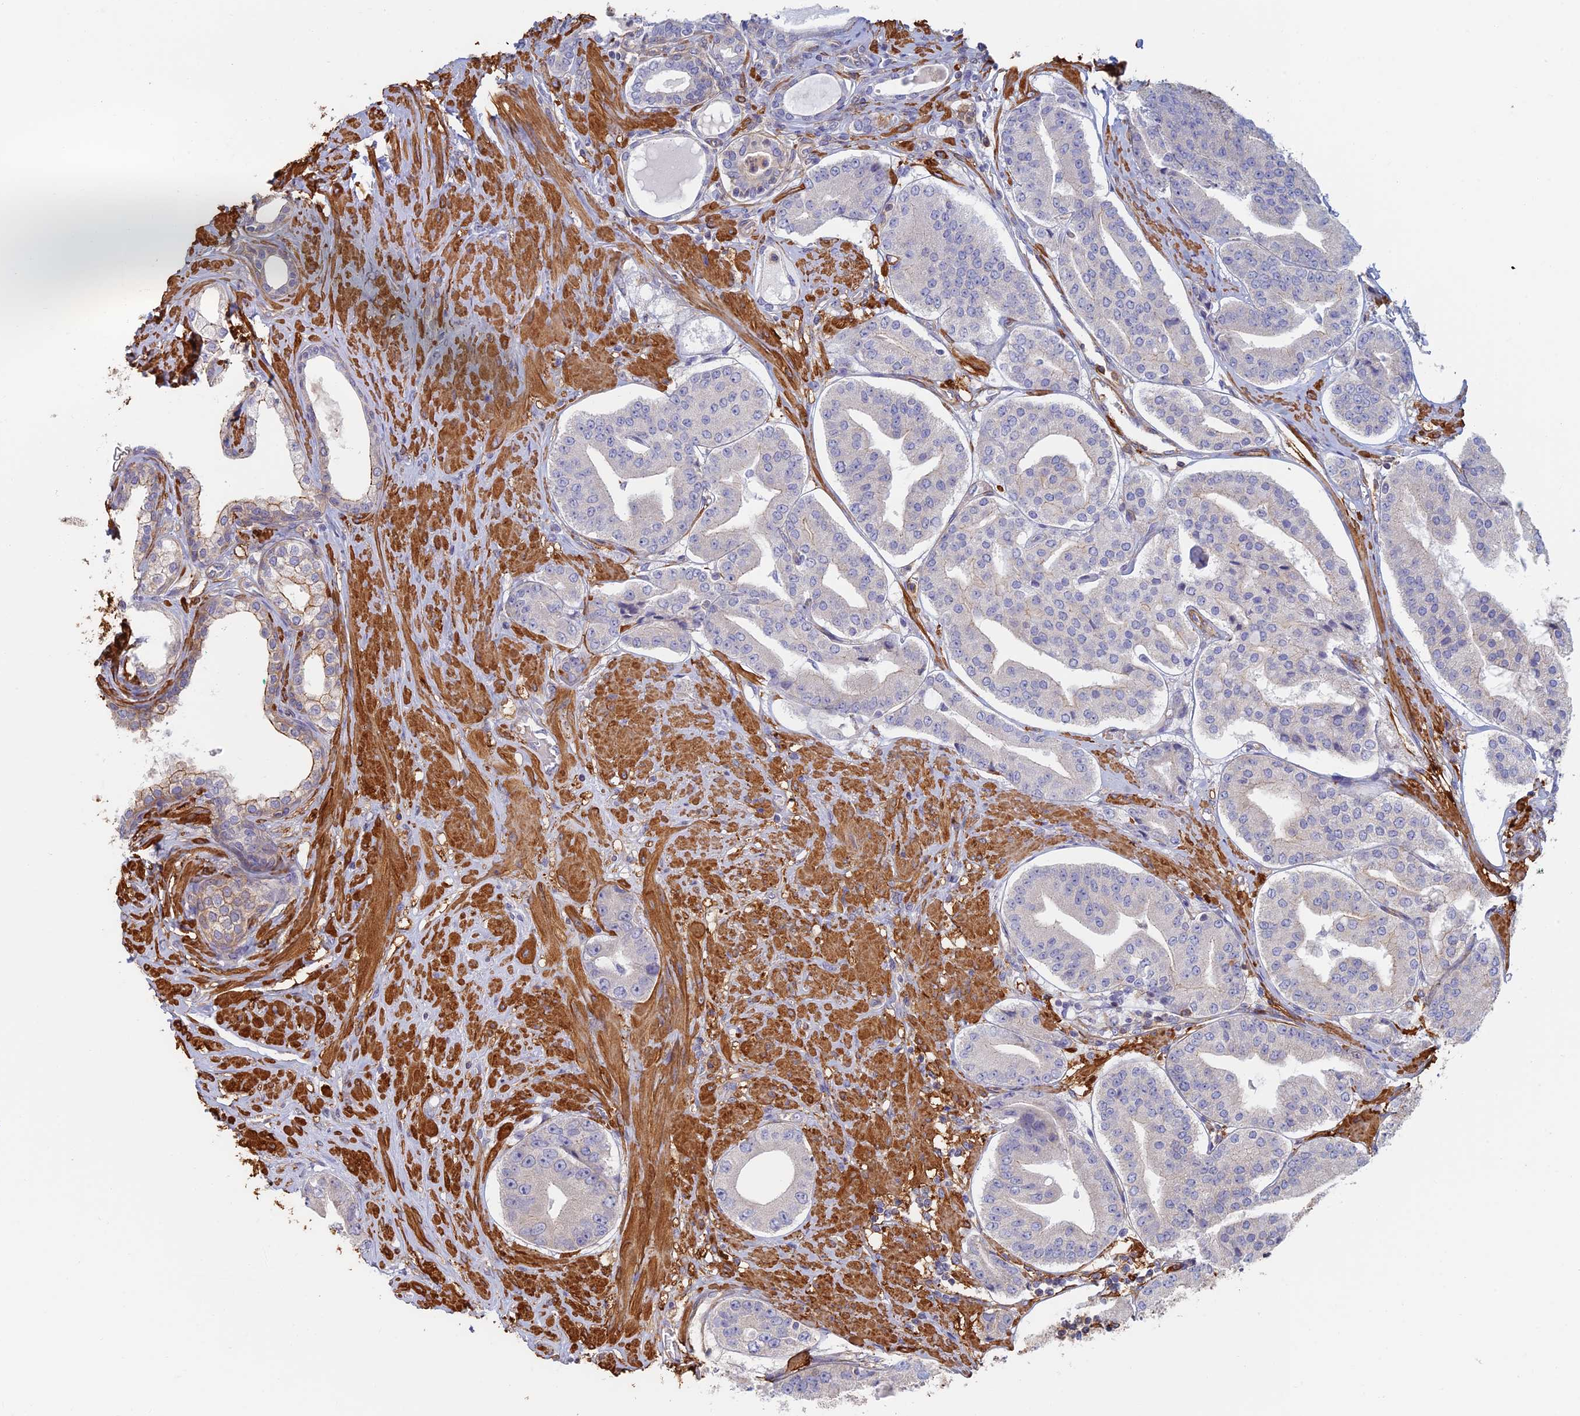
{"staining": {"intensity": "negative", "quantity": "none", "location": "none"}, "tissue": "prostate cancer", "cell_type": "Tumor cells", "image_type": "cancer", "snomed": [{"axis": "morphology", "description": "Adenocarcinoma, High grade"}, {"axis": "topography", "description": "Prostate"}], "caption": "IHC micrograph of prostate adenocarcinoma (high-grade) stained for a protein (brown), which demonstrates no positivity in tumor cells. (Immunohistochemistry (ihc), brightfield microscopy, high magnification).", "gene": "PAK4", "patient": {"sex": "male", "age": 63}}